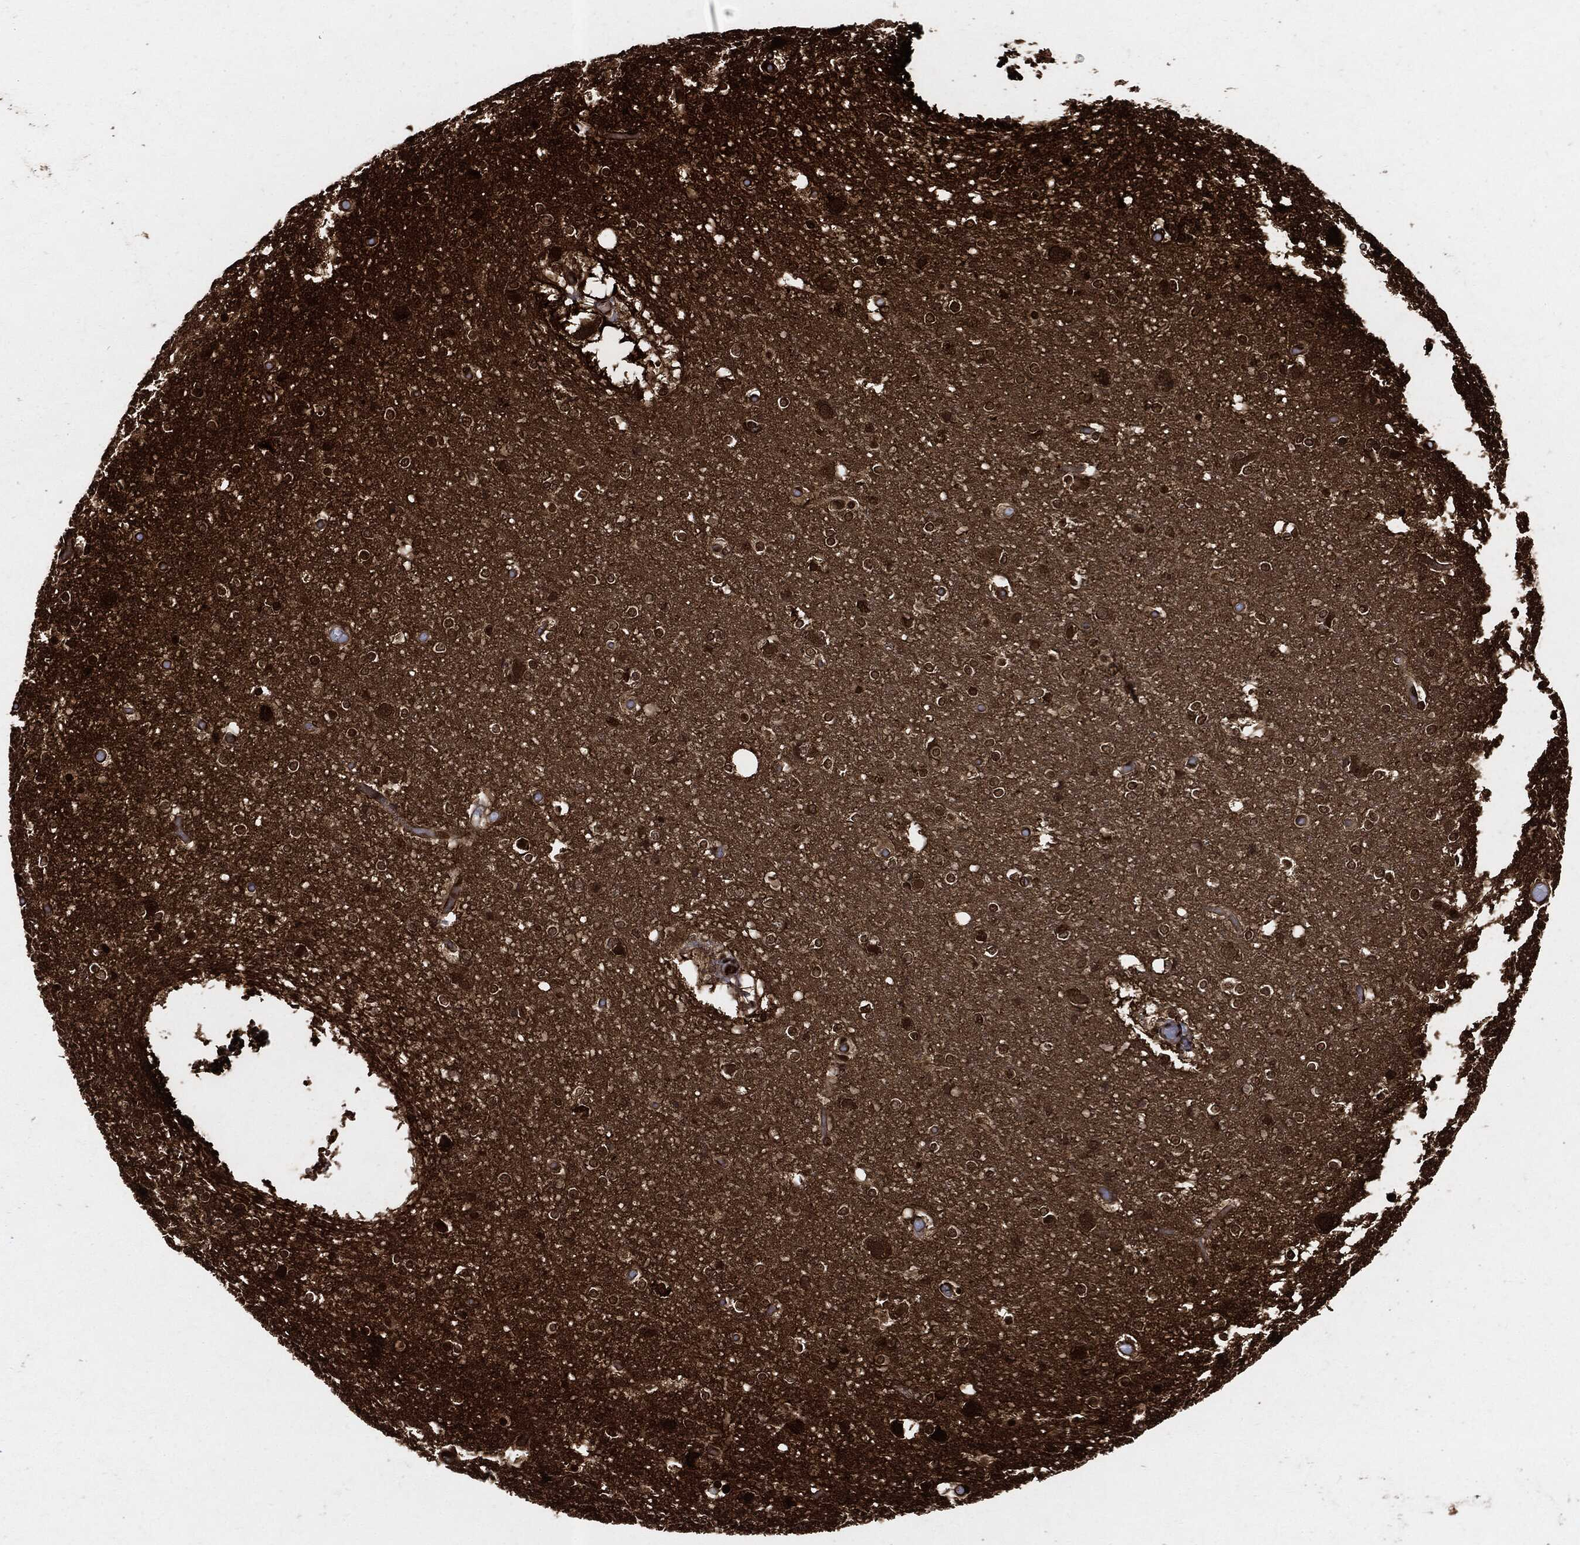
{"staining": {"intensity": "moderate", "quantity": ">75%", "location": "cytoplasmic/membranous"}, "tissue": "cerebral cortex", "cell_type": "Endothelial cells", "image_type": "normal", "snomed": [{"axis": "morphology", "description": "Normal tissue, NOS"}, {"axis": "topography", "description": "Cerebral cortex"}], "caption": "DAB (3,3'-diaminobenzidine) immunohistochemical staining of normal cerebral cortex displays moderate cytoplasmic/membranous protein staining in about >75% of endothelial cells.", "gene": "YWHAB", "patient": {"sex": "female", "age": 52}}